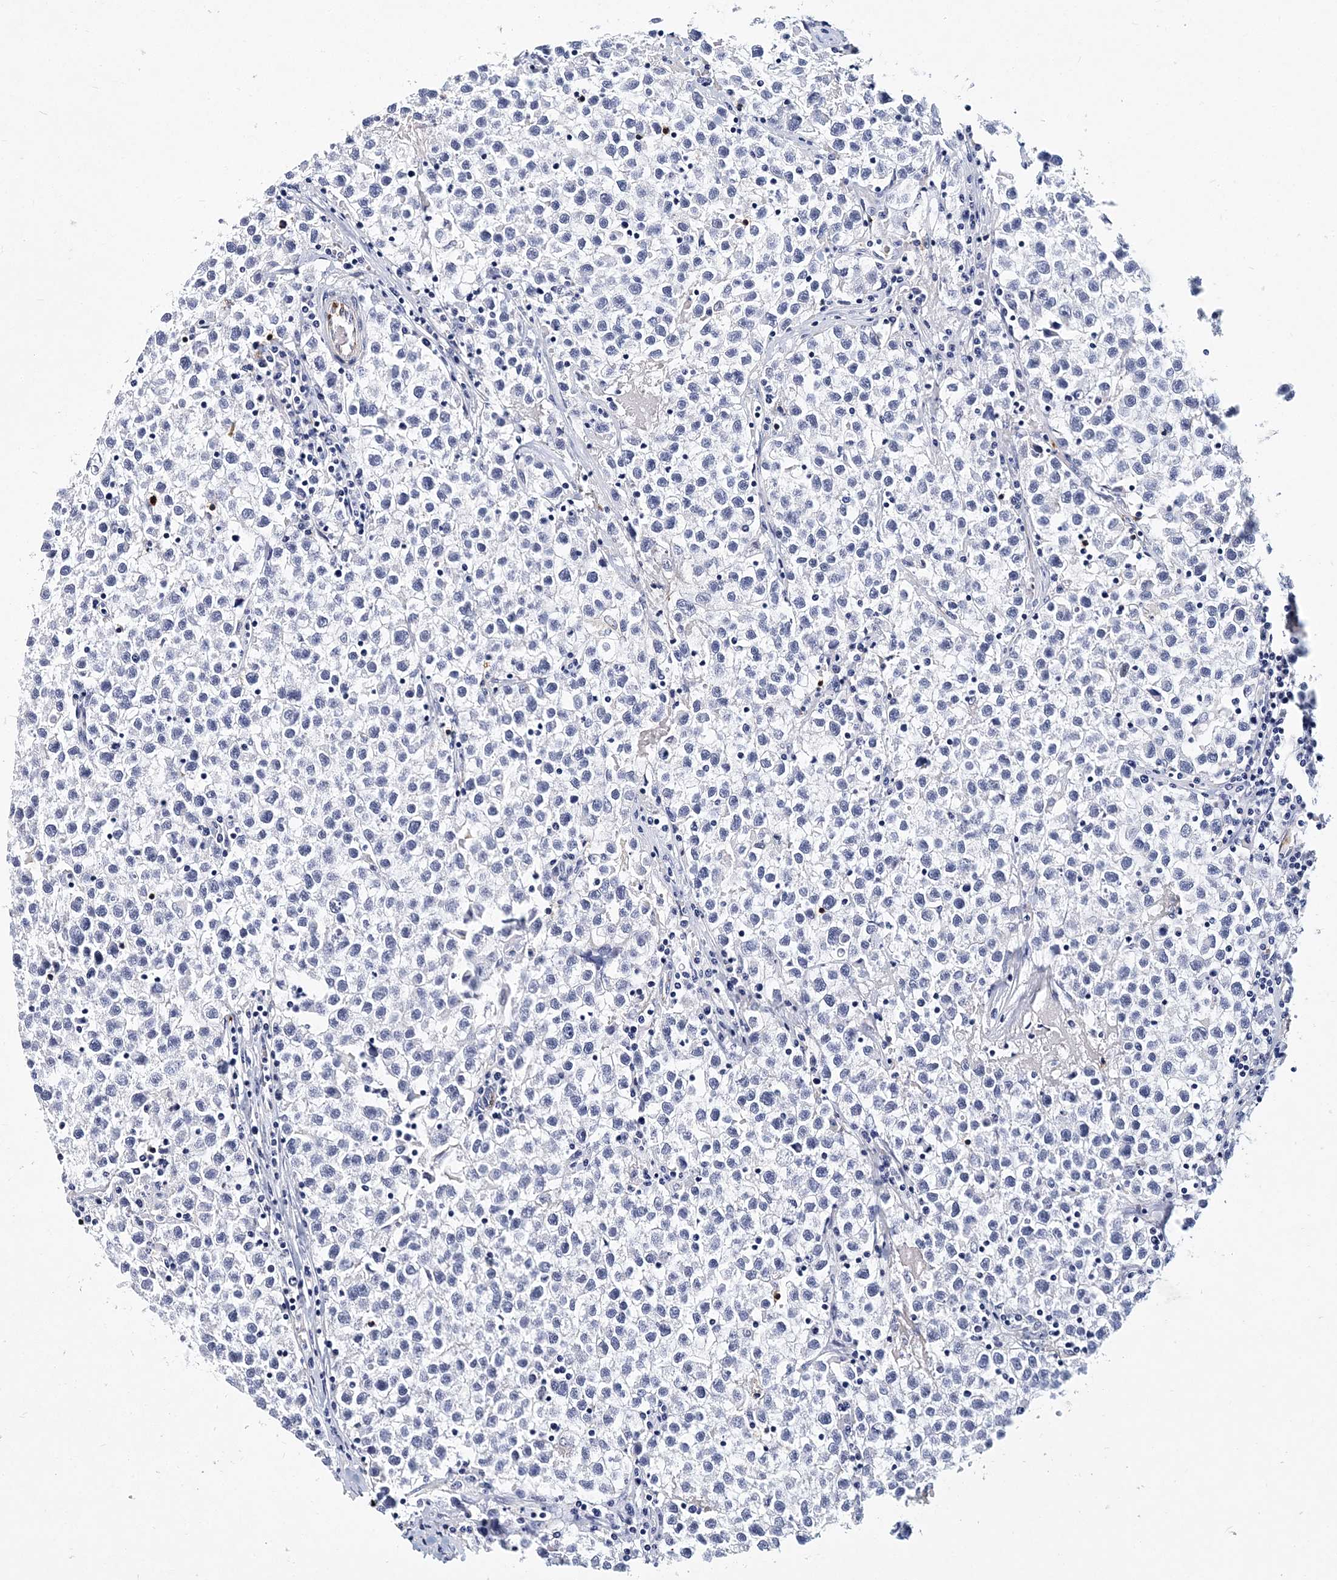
{"staining": {"intensity": "negative", "quantity": "none", "location": "none"}, "tissue": "testis cancer", "cell_type": "Tumor cells", "image_type": "cancer", "snomed": [{"axis": "morphology", "description": "Seminoma, NOS"}, {"axis": "topography", "description": "Testis"}], "caption": "Immunohistochemistry micrograph of neoplastic tissue: testis seminoma stained with DAB (3,3'-diaminobenzidine) shows no significant protein positivity in tumor cells.", "gene": "ITGA2B", "patient": {"sex": "male", "age": 22}}